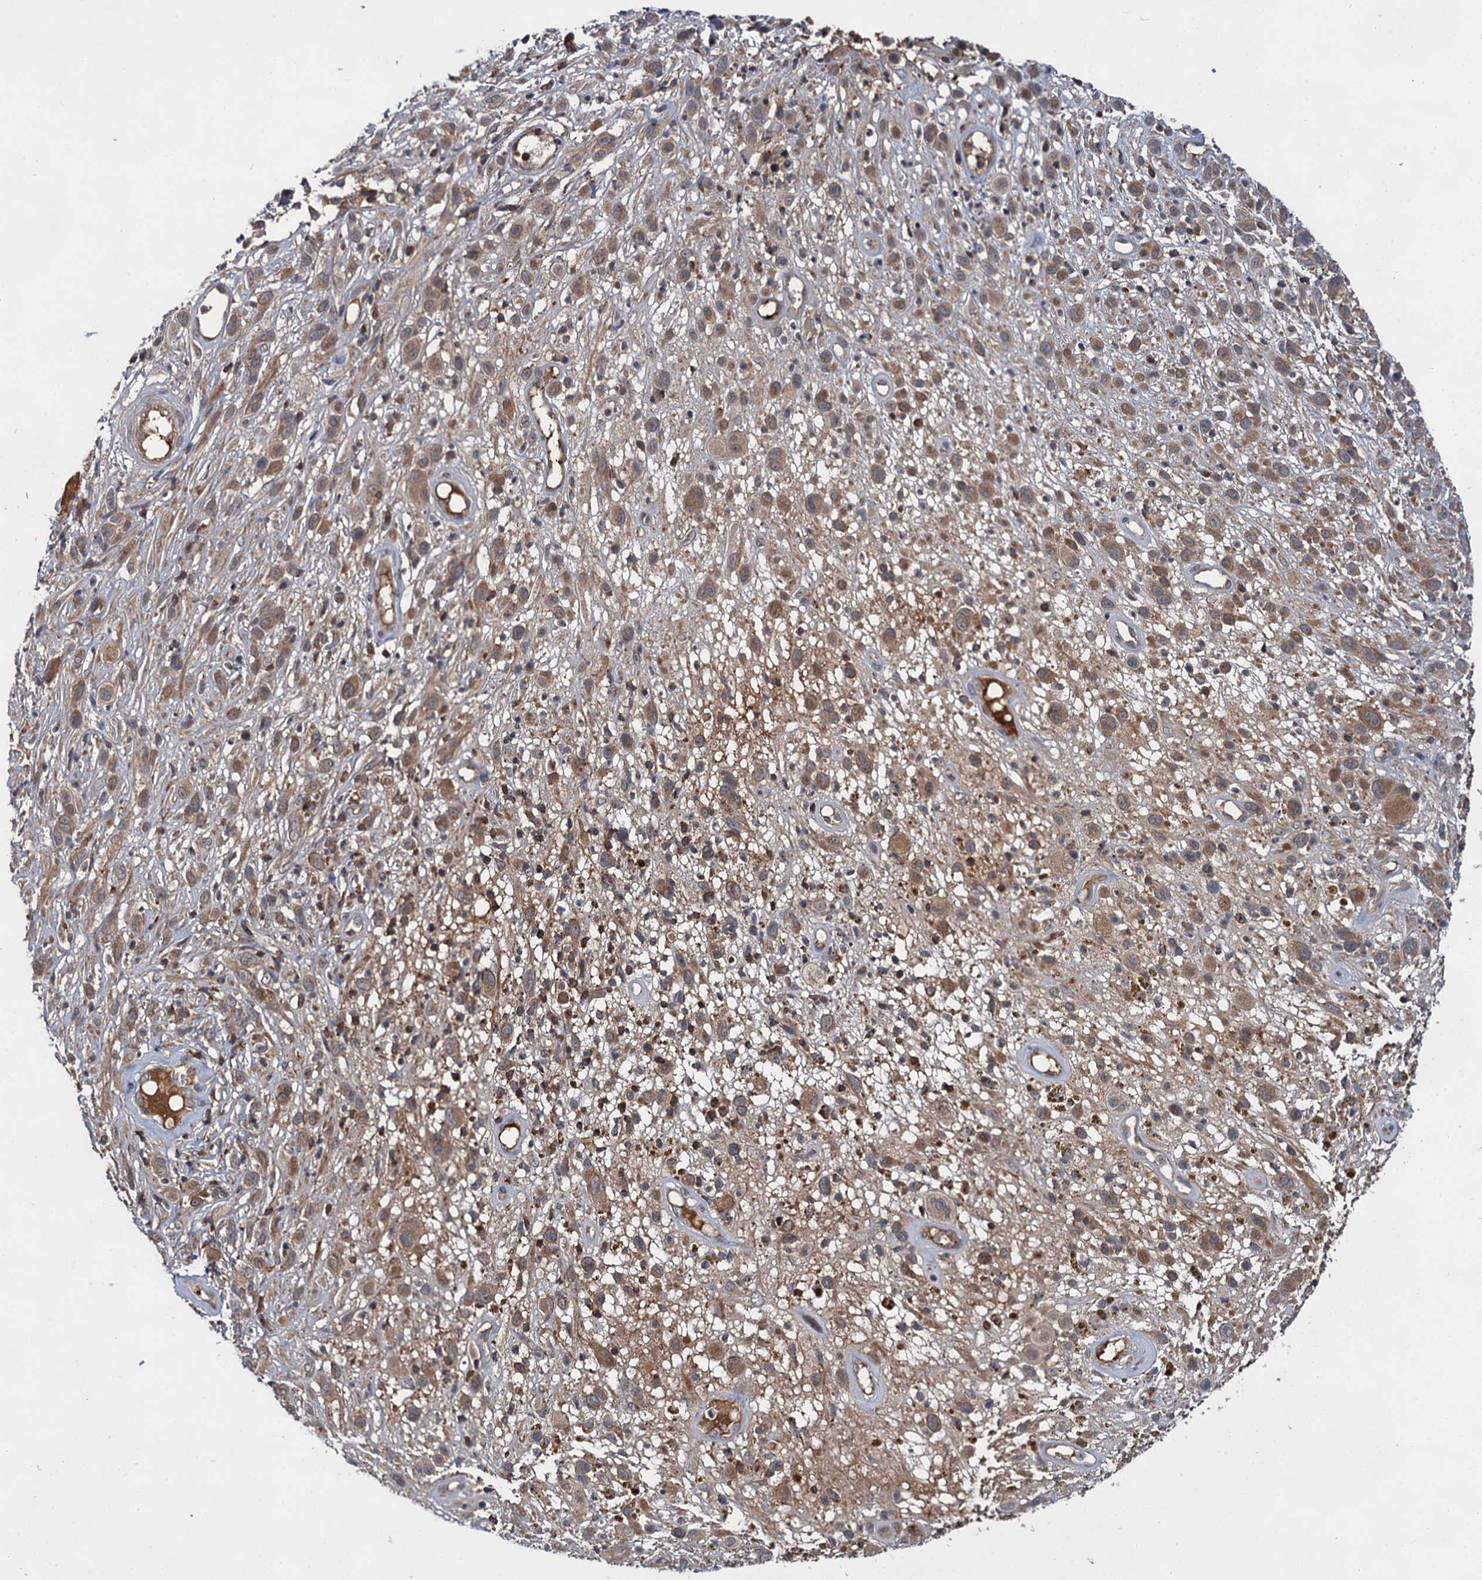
{"staining": {"intensity": "moderate", "quantity": ">75%", "location": "cytoplasmic/membranous"}, "tissue": "melanoma", "cell_type": "Tumor cells", "image_type": "cancer", "snomed": [{"axis": "morphology", "description": "Malignant melanoma, NOS"}, {"axis": "topography", "description": "Skin of trunk"}], "caption": "Moderate cytoplasmic/membranous protein expression is seen in about >75% of tumor cells in melanoma. (DAB IHC, brown staining for protein, blue staining for nuclei).", "gene": "ABLIM1", "patient": {"sex": "male", "age": 71}}